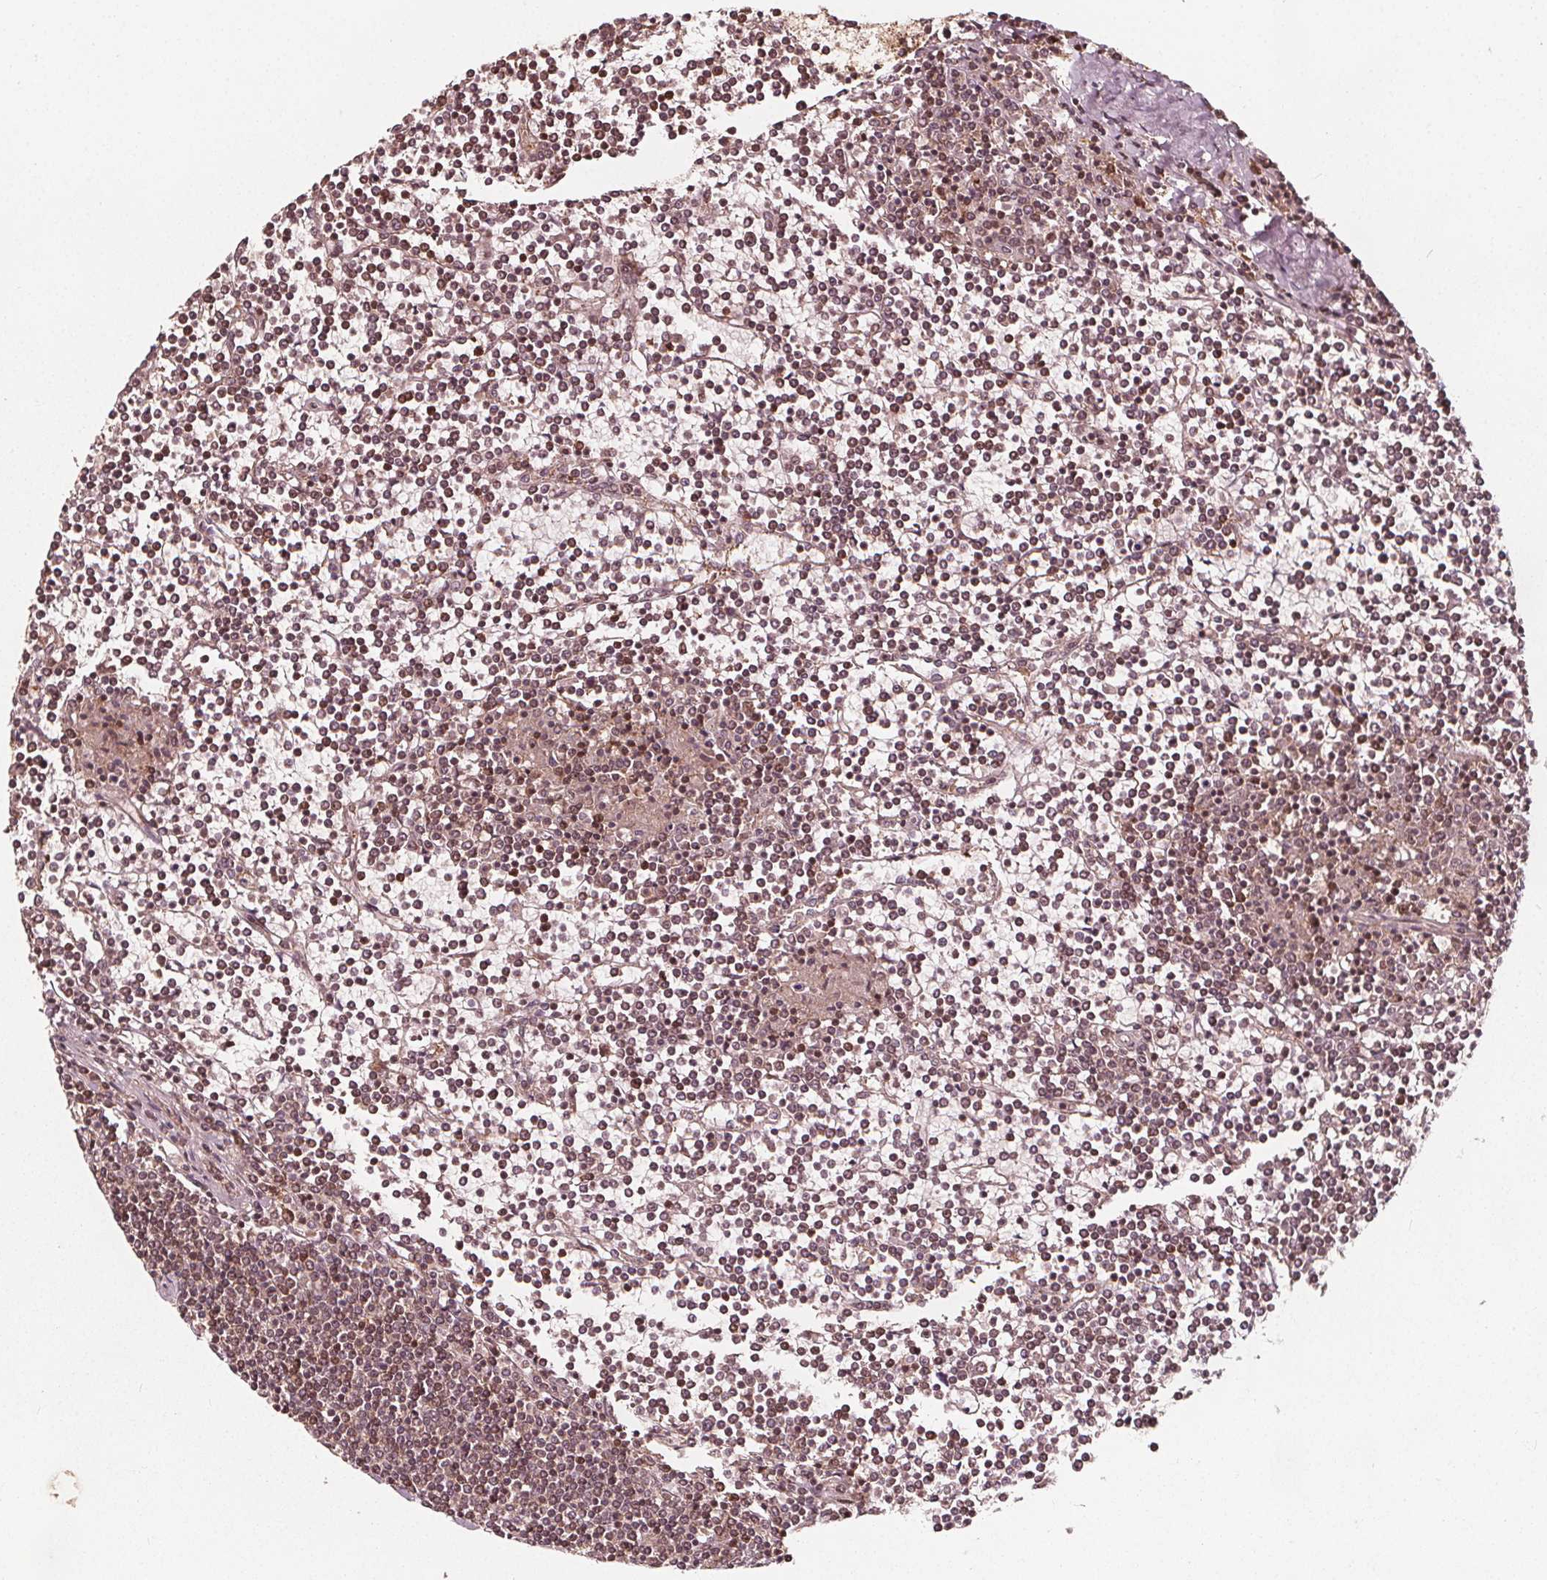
{"staining": {"intensity": "moderate", "quantity": ">75%", "location": "cytoplasmic/membranous,nuclear"}, "tissue": "lymphoma", "cell_type": "Tumor cells", "image_type": "cancer", "snomed": [{"axis": "morphology", "description": "Malignant lymphoma, non-Hodgkin's type, Low grade"}, {"axis": "topography", "description": "Spleen"}], "caption": "Brown immunohistochemical staining in lymphoma displays moderate cytoplasmic/membranous and nuclear positivity in about >75% of tumor cells.", "gene": "AIP", "patient": {"sex": "female", "age": 19}}